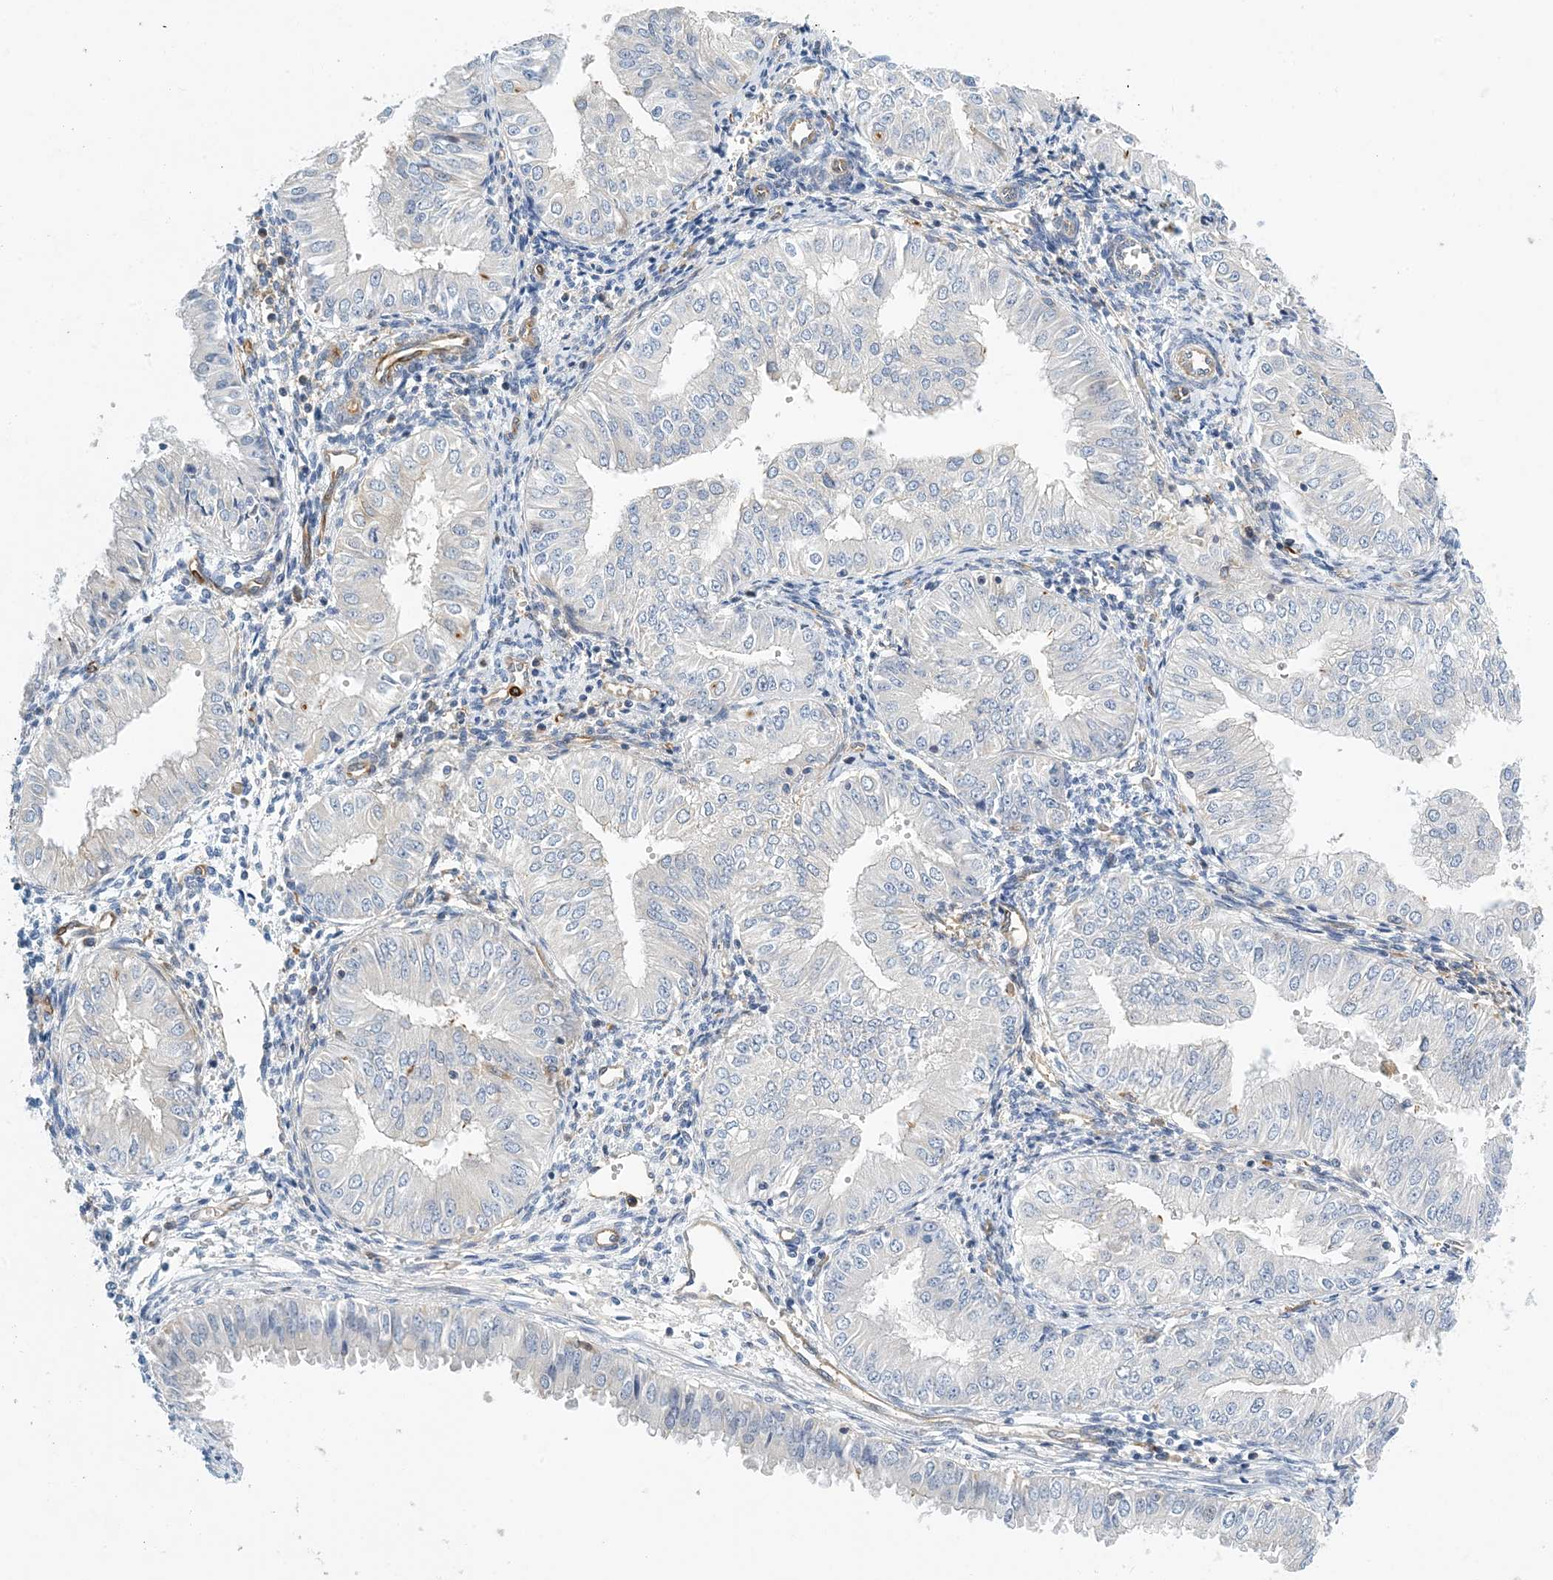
{"staining": {"intensity": "negative", "quantity": "none", "location": "none"}, "tissue": "endometrial cancer", "cell_type": "Tumor cells", "image_type": "cancer", "snomed": [{"axis": "morphology", "description": "Normal tissue, NOS"}, {"axis": "morphology", "description": "Adenocarcinoma, NOS"}, {"axis": "topography", "description": "Endometrium"}], "caption": "A micrograph of endometrial cancer (adenocarcinoma) stained for a protein displays no brown staining in tumor cells.", "gene": "PCDHA2", "patient": {"sex": "female", "age": 53}}